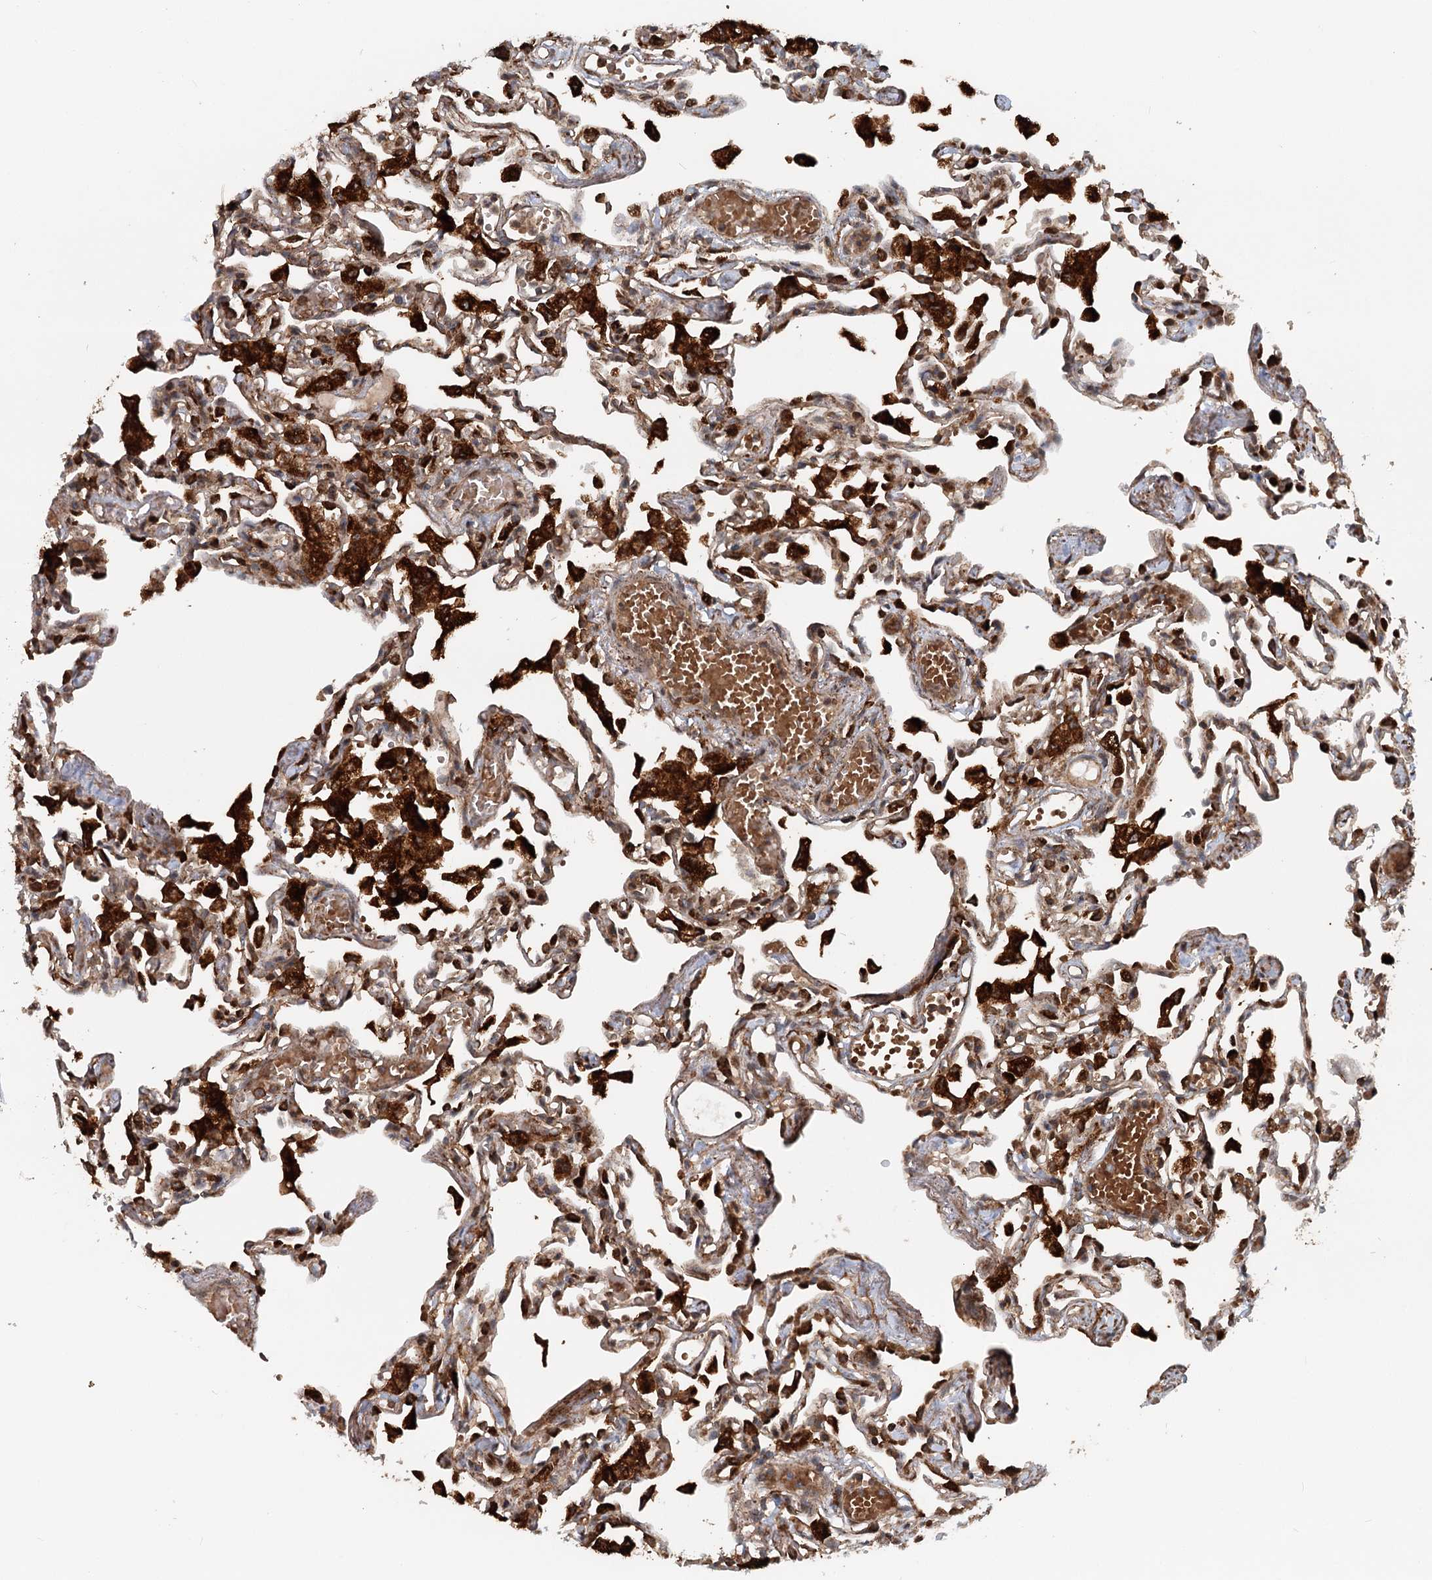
{"staining": {"intensity": "strong", "quantity": ">75%", "location": "cytoplasmic/membranous"}, "tissue": "lung", "cell_type": "Alveolar cells", "image_type": "normal", "snomed": [{"axis": "morphology", "description": "Normal tissue, NOS"}, {"axis": "topography", "description": "Bronchus"}, {"axis": "topography", "description": "Lung"}], "caption": "Protein analysis of normal lung exhibits strong cytoplasmic/membranous expression in approximately >75% of alveolar cells.", "gene": "RNF111", "patient": {"sex": "female", "age": 49}}